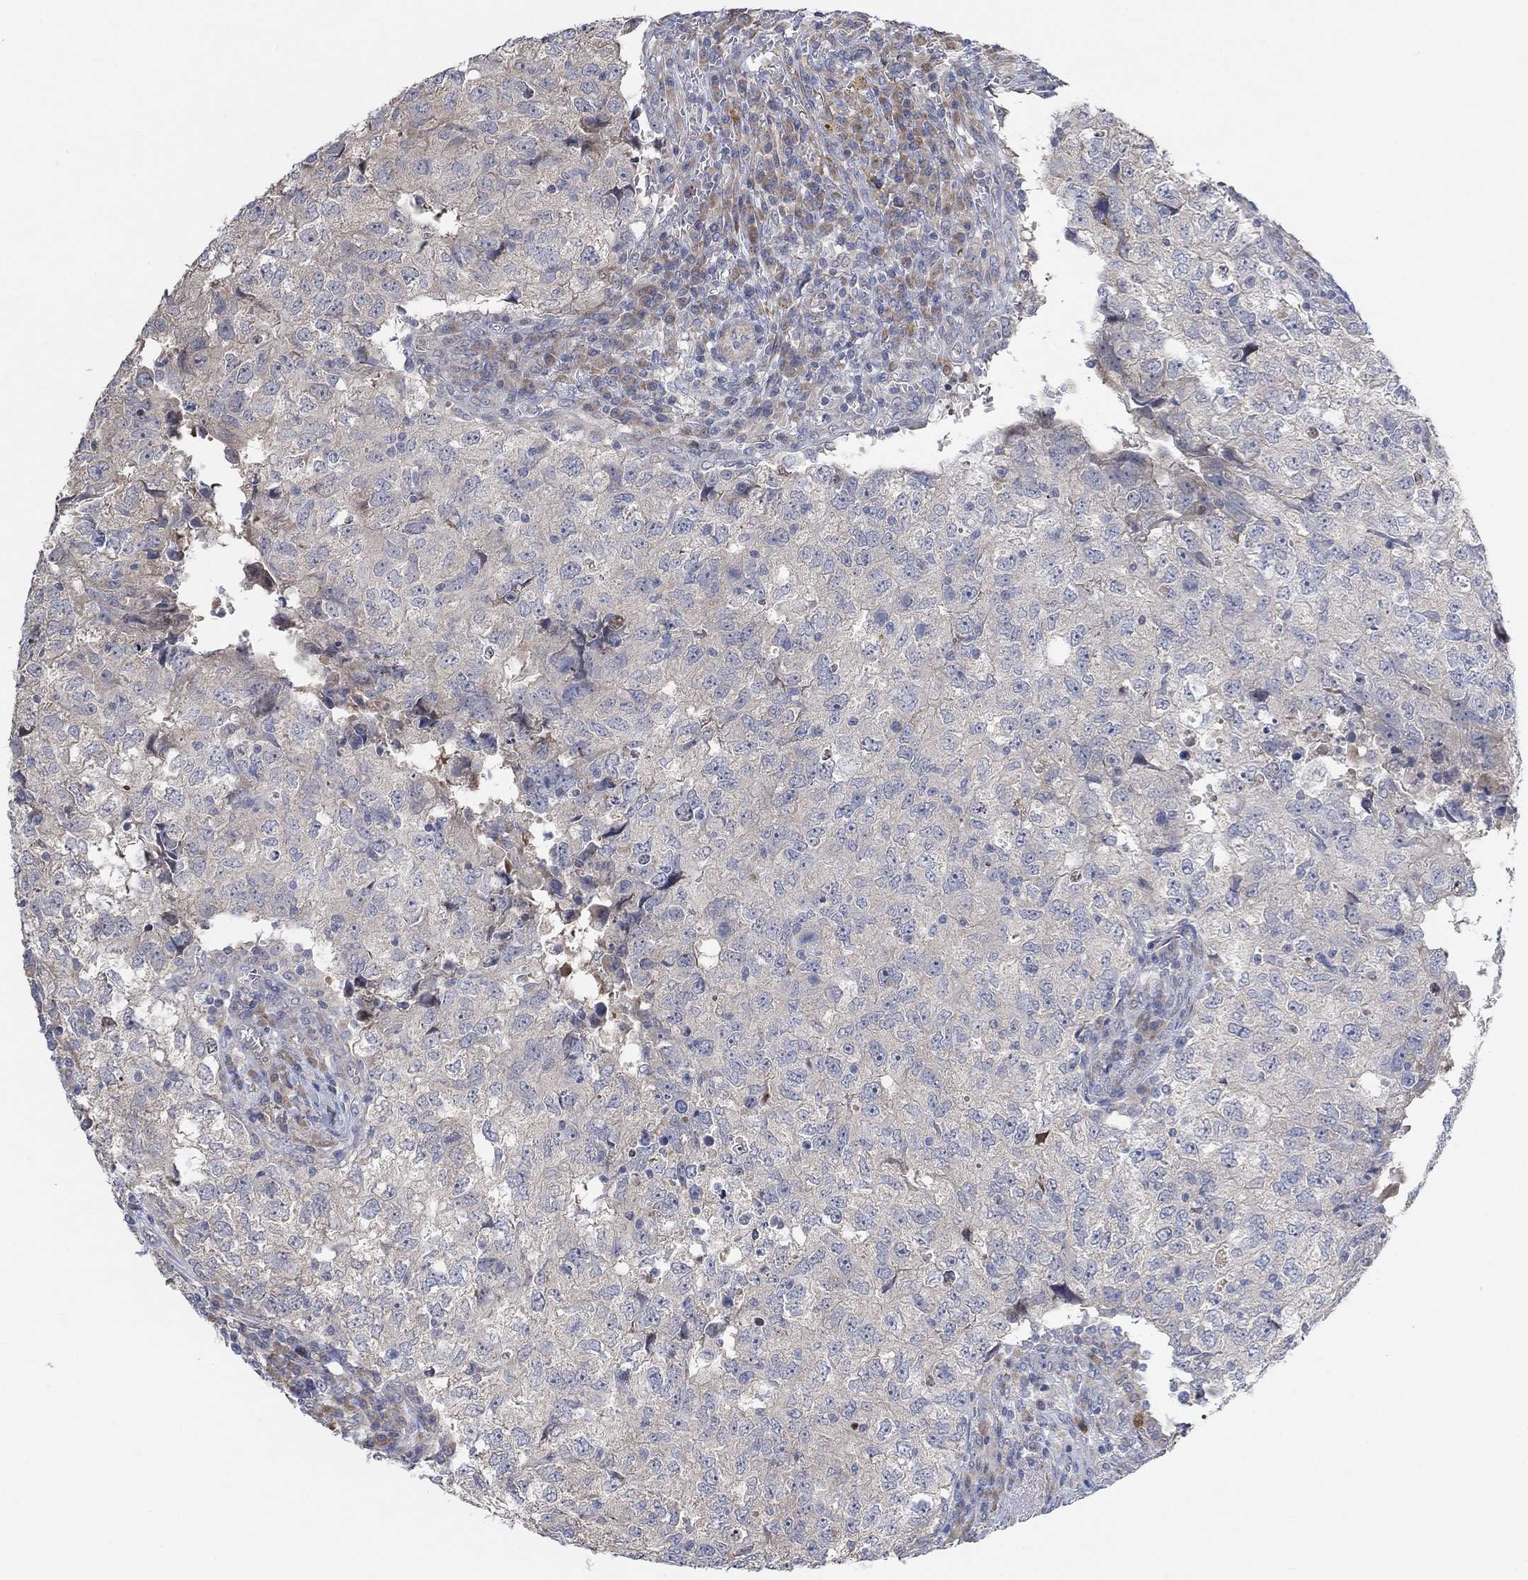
{"staining": {"intensity": "weak", "quantity": "<25%", "location": "cytoplasmic/membranous"}, "tissue": "breast cancer", "cell_type": "Tumor cells", "image_type": "cancer", "snomed": [{"axis": "morphology", "description": "Duct carcinoma"}, {"axis": "topography", "description": "Breast"}], "caption": "A micrograph of human breast cancer is negative for staining in tumor cells.", "gene": "CNTF", "patient": {"sex": "female", "age": 30}}